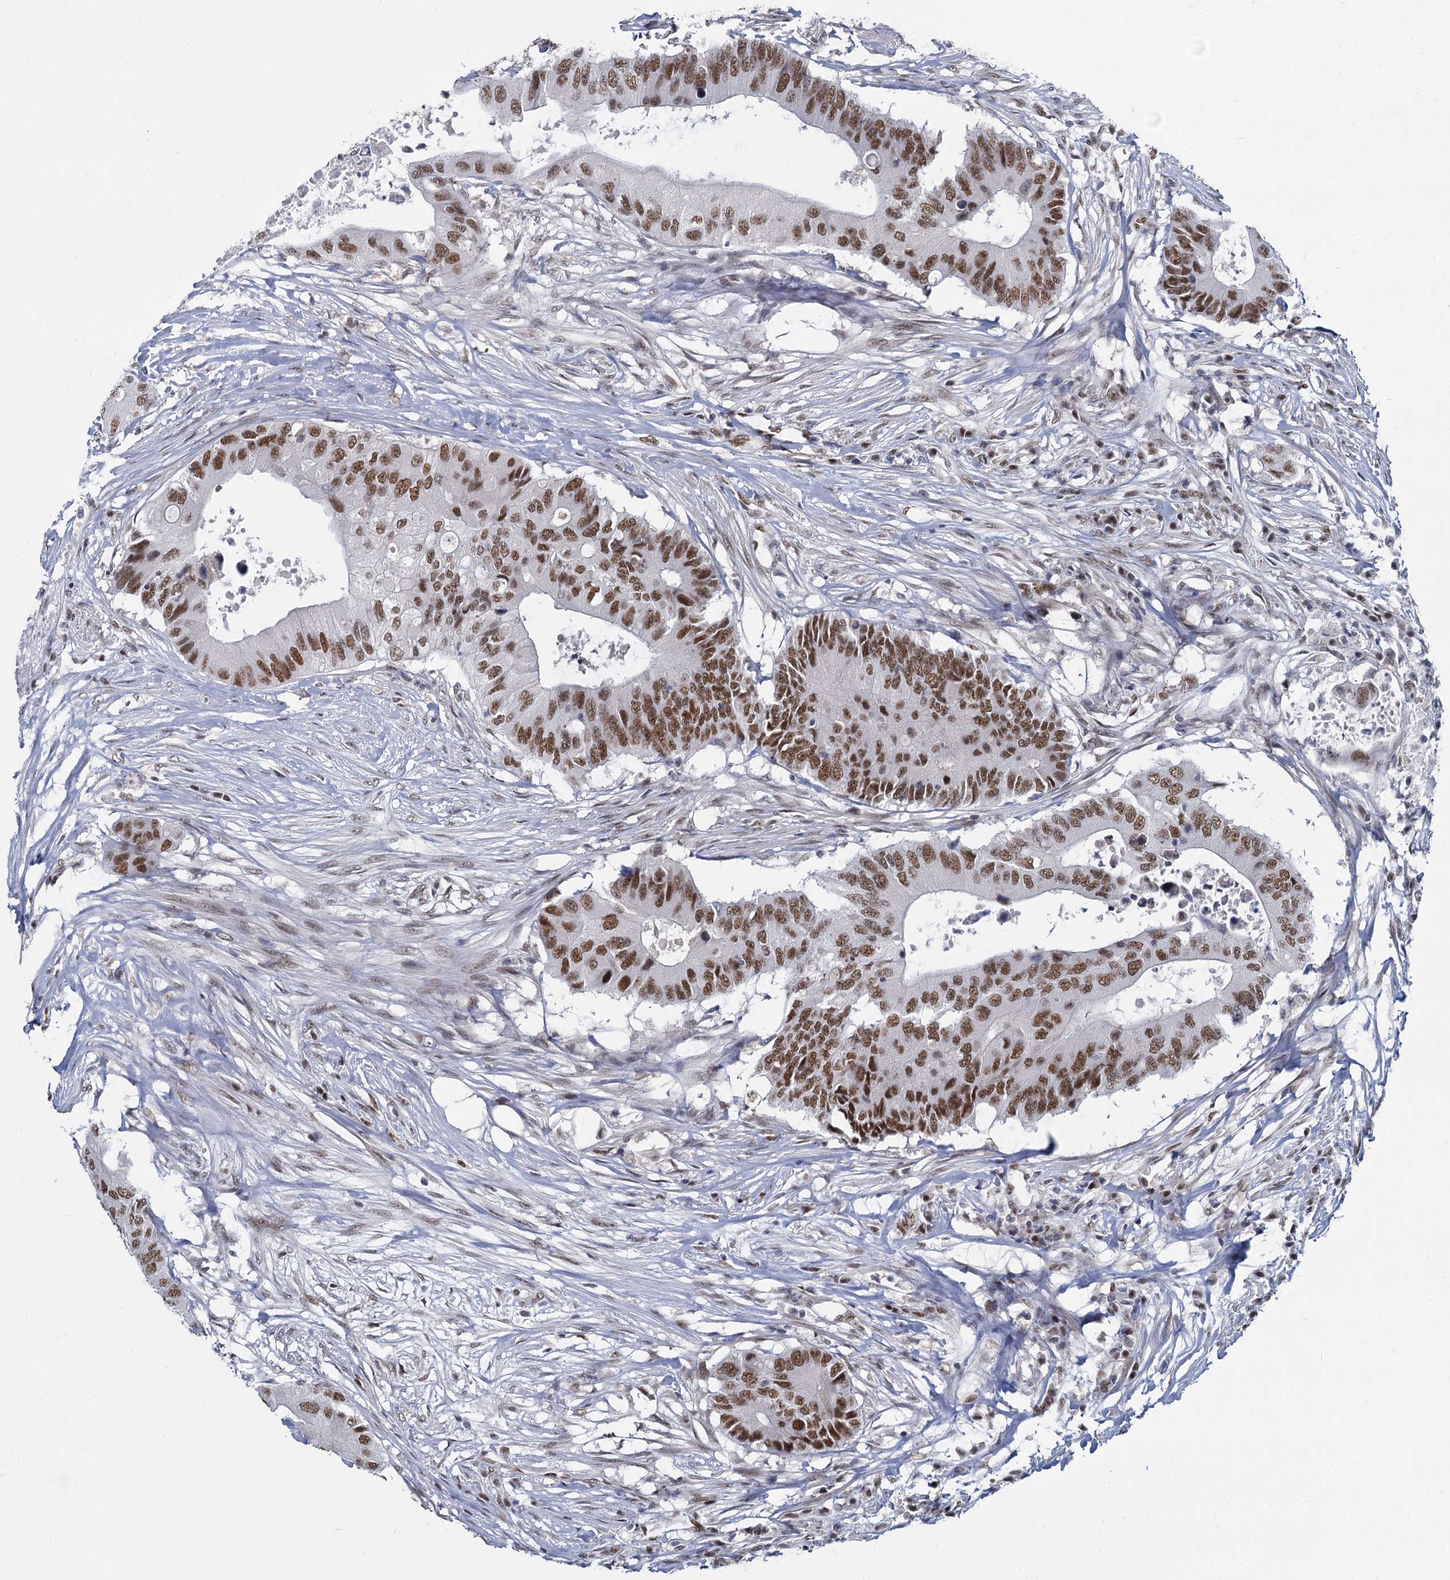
{"staining": {"intensity": "moderate", "quantity": ">75%", "location": "nuclear"}, "tissue": "colorectal cancer", "cell_type": "Tumor cells", "image_type": "cancer", "snomed": [{"axis": "morphology", "description": "Adenocarcinoma, NOS"}, {"axis": "topography", "description": "Colon"}], "caption": "Tumor cells reveal medium levels of moderate nuclear expression in approximately >75% of cells in human colorectal cancer (adenocarcinoma).", "gene": "RPRD1A", "patient": {"sex": "male", "age": 71}}